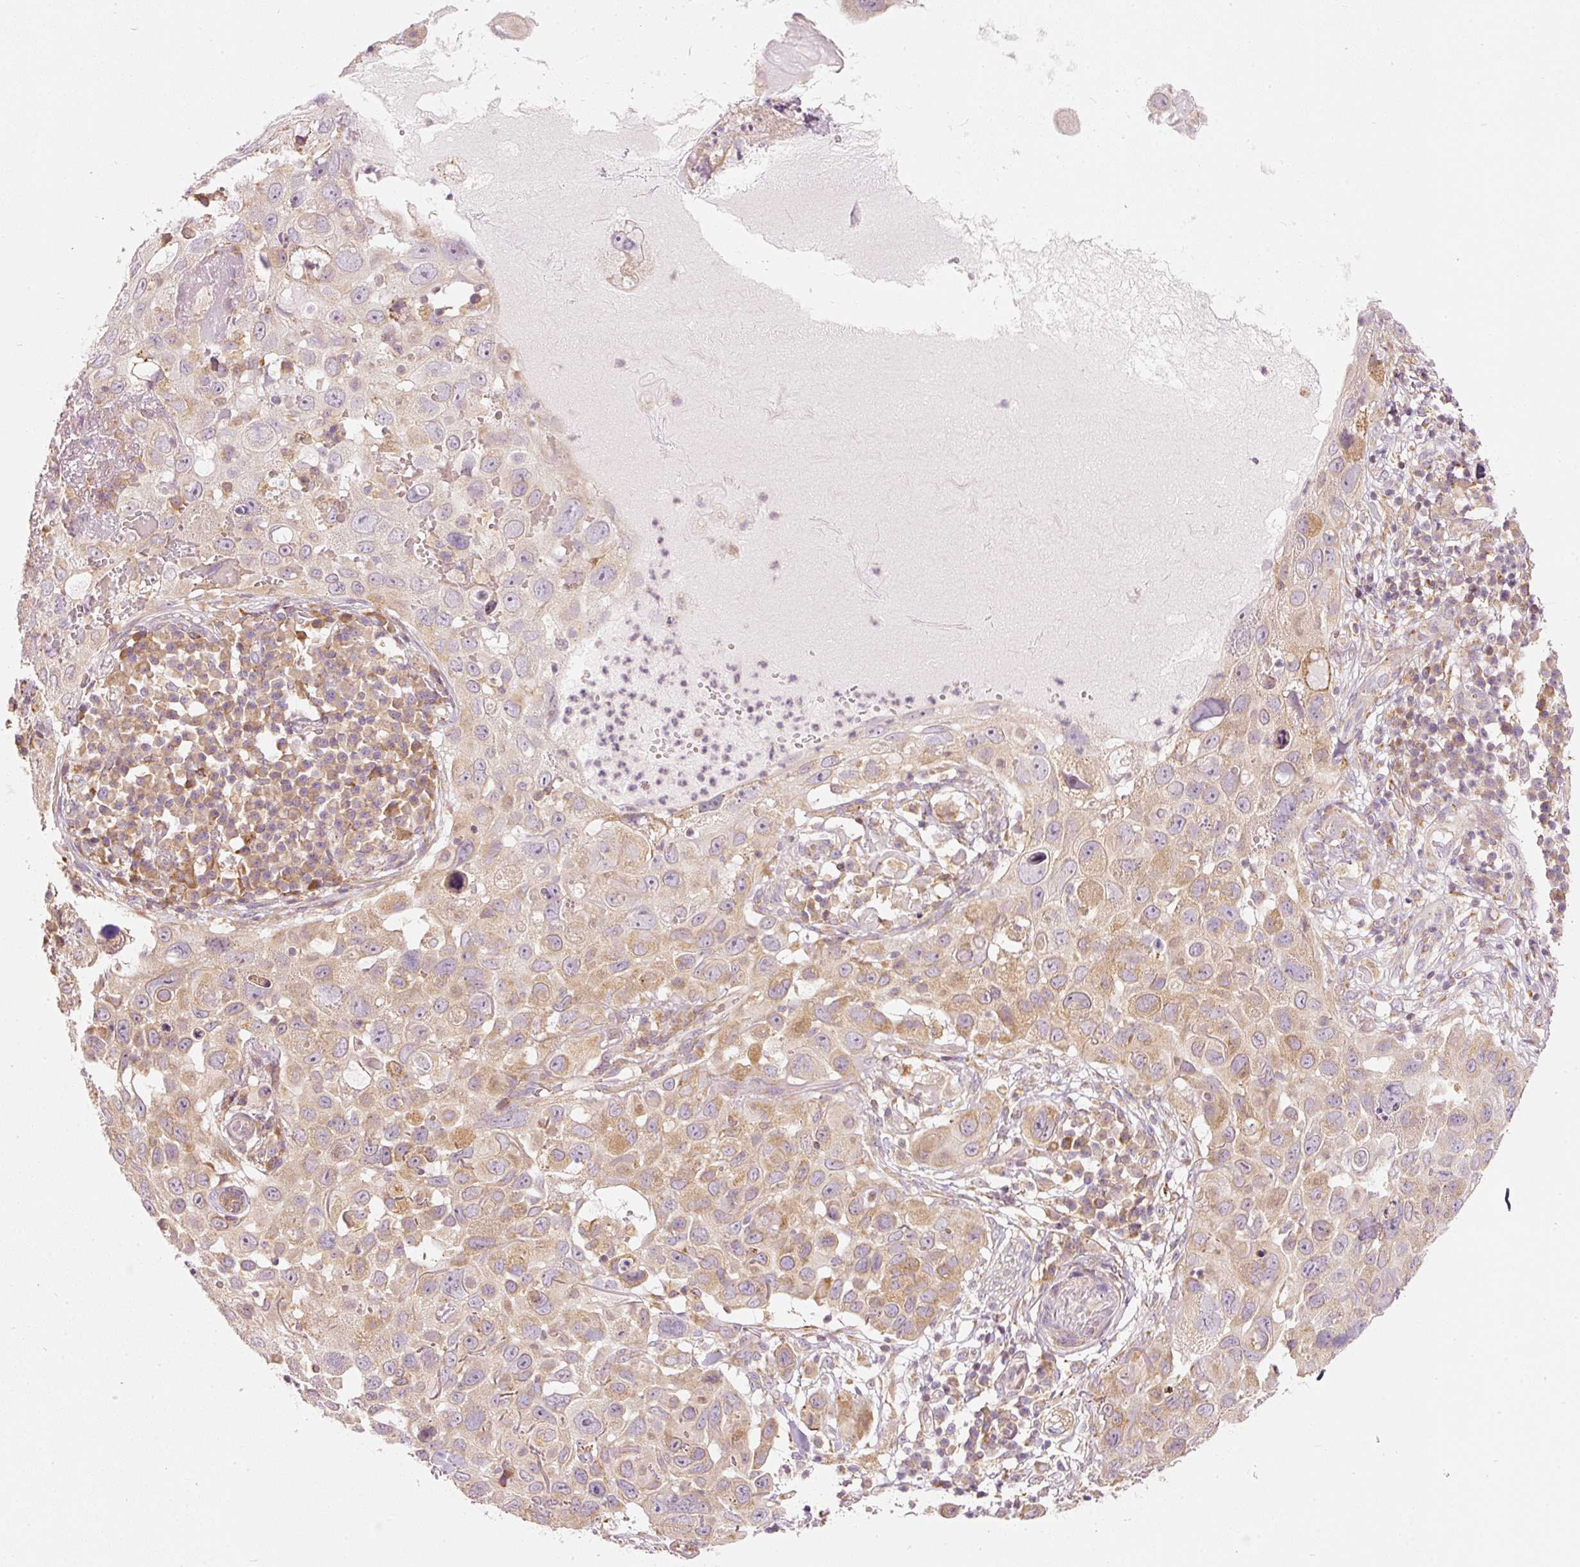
{"staining": {"intensity": "moderate", "quantity": ">75%", "location": "cytoplasmic/membranous"}, "tissue": "skin cancer", "cell_type": "Tumor cells", "image_type": "cancer", "snomed": [{"axis": "morphology", "description": "Squamous cell carcinoma in situ, NOS"}, {"axis": "morphology", "description": "Squamous cell carcinoma, NOS"}, {"axis": "topography", "description": "Skin"}], "caption": "A high-resolution image shows immunohistochemistry staining of squamous cell carcinoma in situ (skin), which reveals moderate cytoplasmic/membranous staining in about >75% of tumor cells.", "gene": "SNAPC5", "patient": {"sex": "male", "age": 93}}